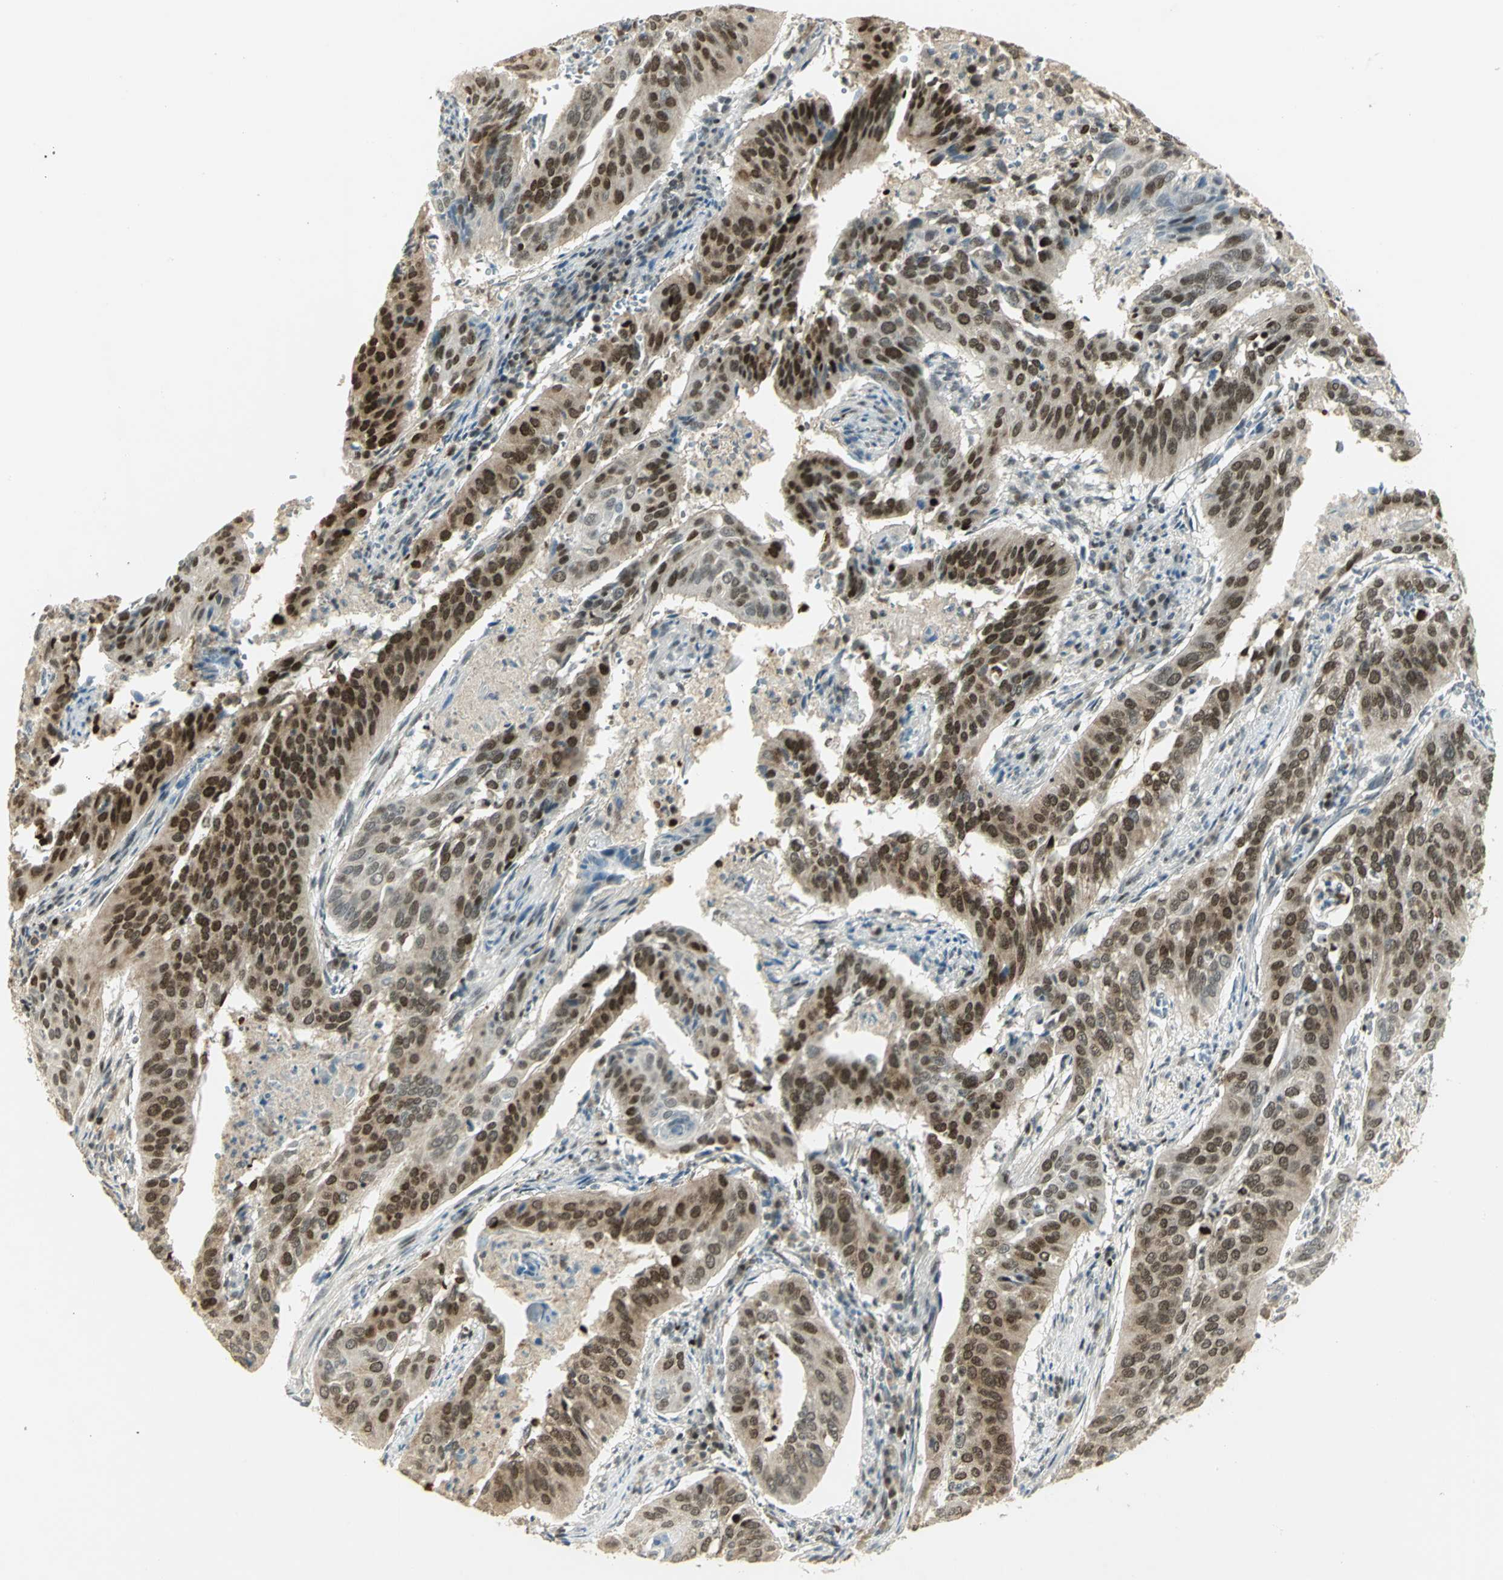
{"staining": {"intensity": "strong", "quantity": ">75%", "location": "nuclear"}, "tissue": "cervical cancer", "cell_type": "Tumor cells", "image_type": "cancer", "snomed": [{"axis": "morphology", "description": "Squamous cell carcinoma, NOS"}, {"axis": "topography", "description": "Cervix"}], "caption": "Tumor cells display high levels of strong nuclear staining in about >75% of cells in human squamous cell carcinoma (cervical).", "gene": "AK6", "patient": {"sex": "female", "age": 39}}